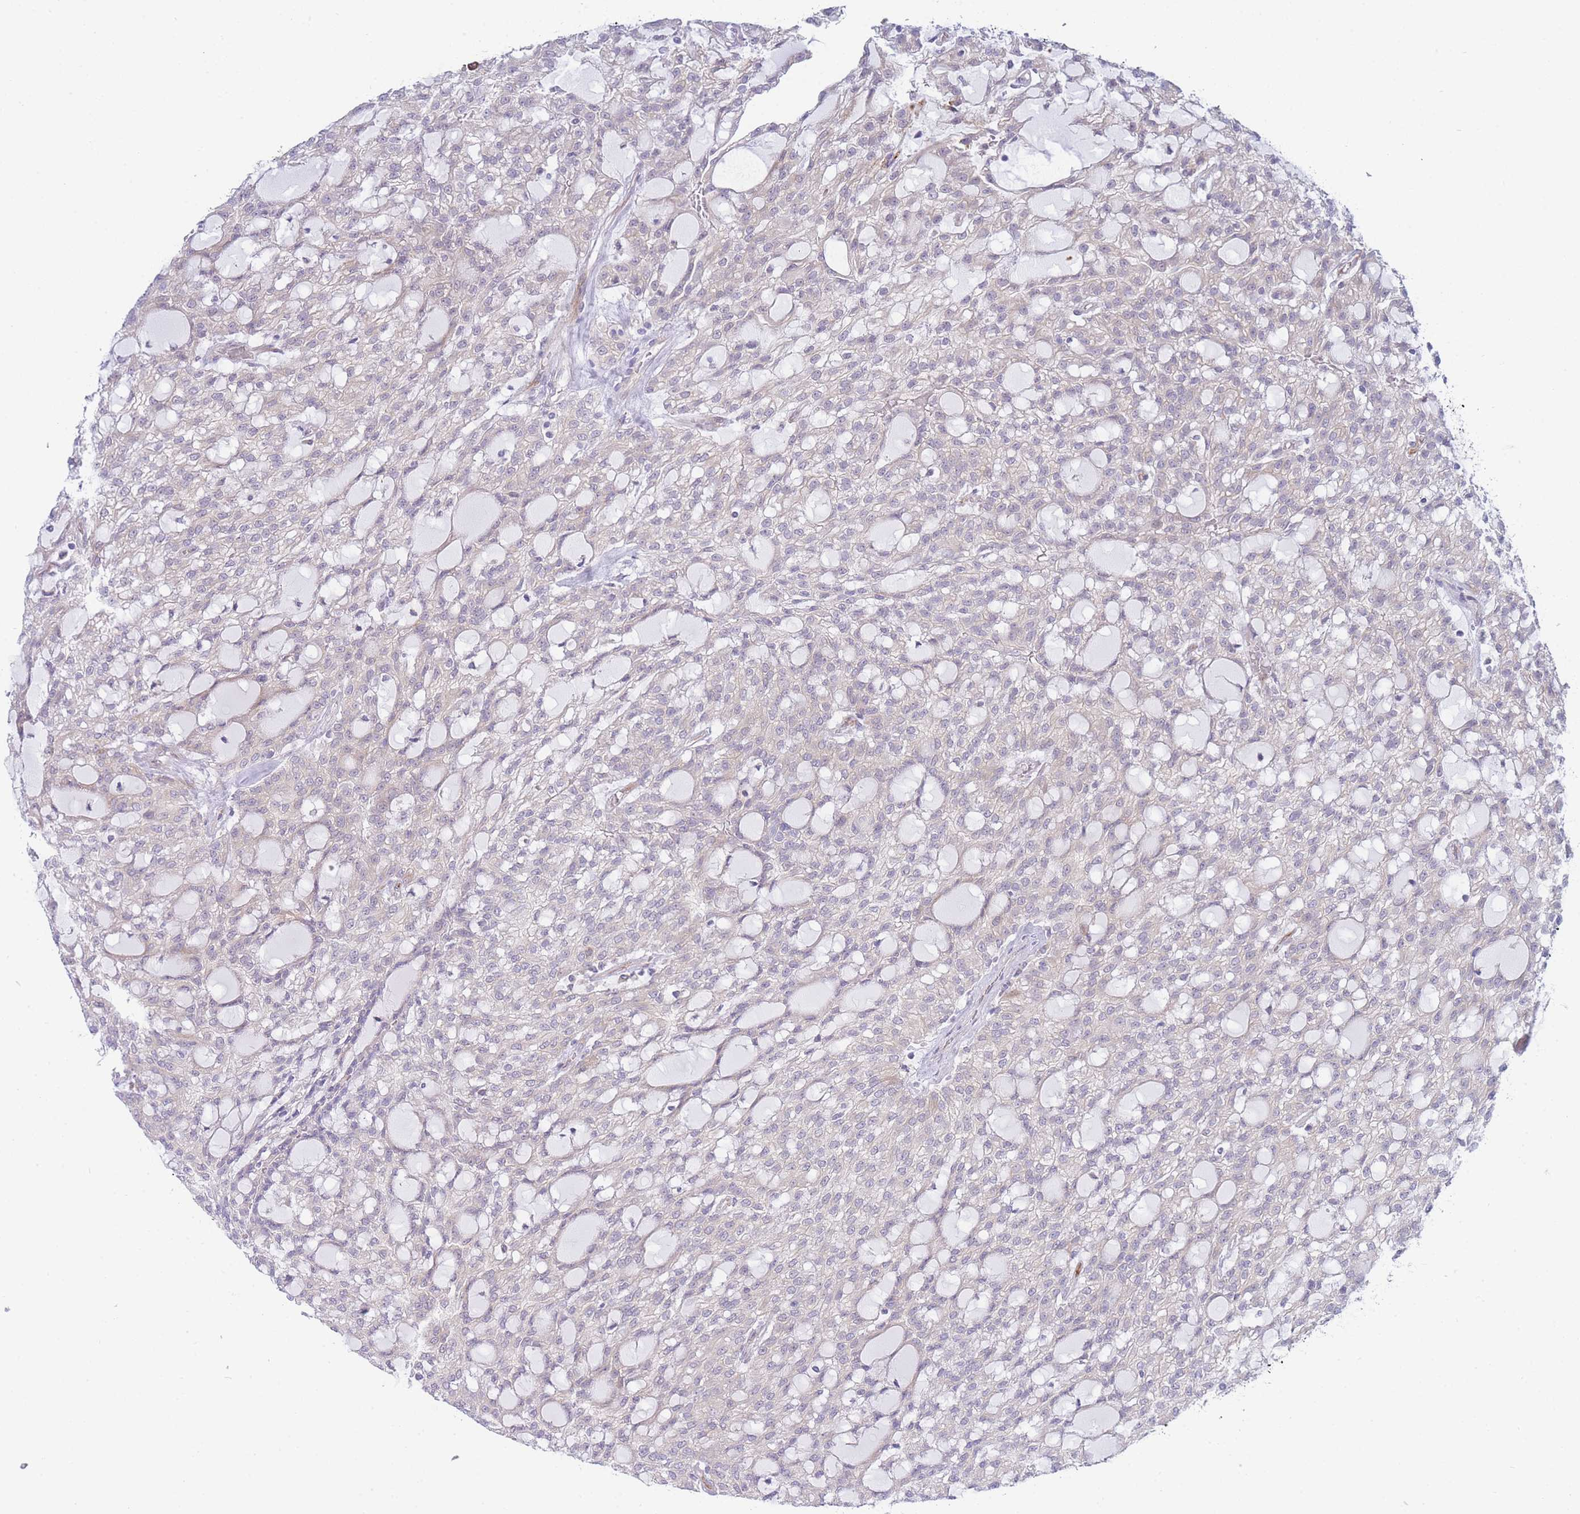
{"staining": {"intensity": "weak", "quantity": "25%-75%", "location": "cytoplasmic/membranous"}, "tissue": "renal cancer", "cell_type": "Tumor cells", "image_type": "cancer", "snomed": [{"axis": "morphology", "description": "Adenocarcinoma, NOS"}, {"axis": "topography", "description": "Kidney"}], "caption": "This micrograph reveals immunohistochemistry staining of human renal adenocarcinoma, with low weak cytoplasmic/membranous positivity in approximately 25%-75% of tumor cells.", "gene": "ZNF510", "patient": {"sex": "male", "age": 63}}